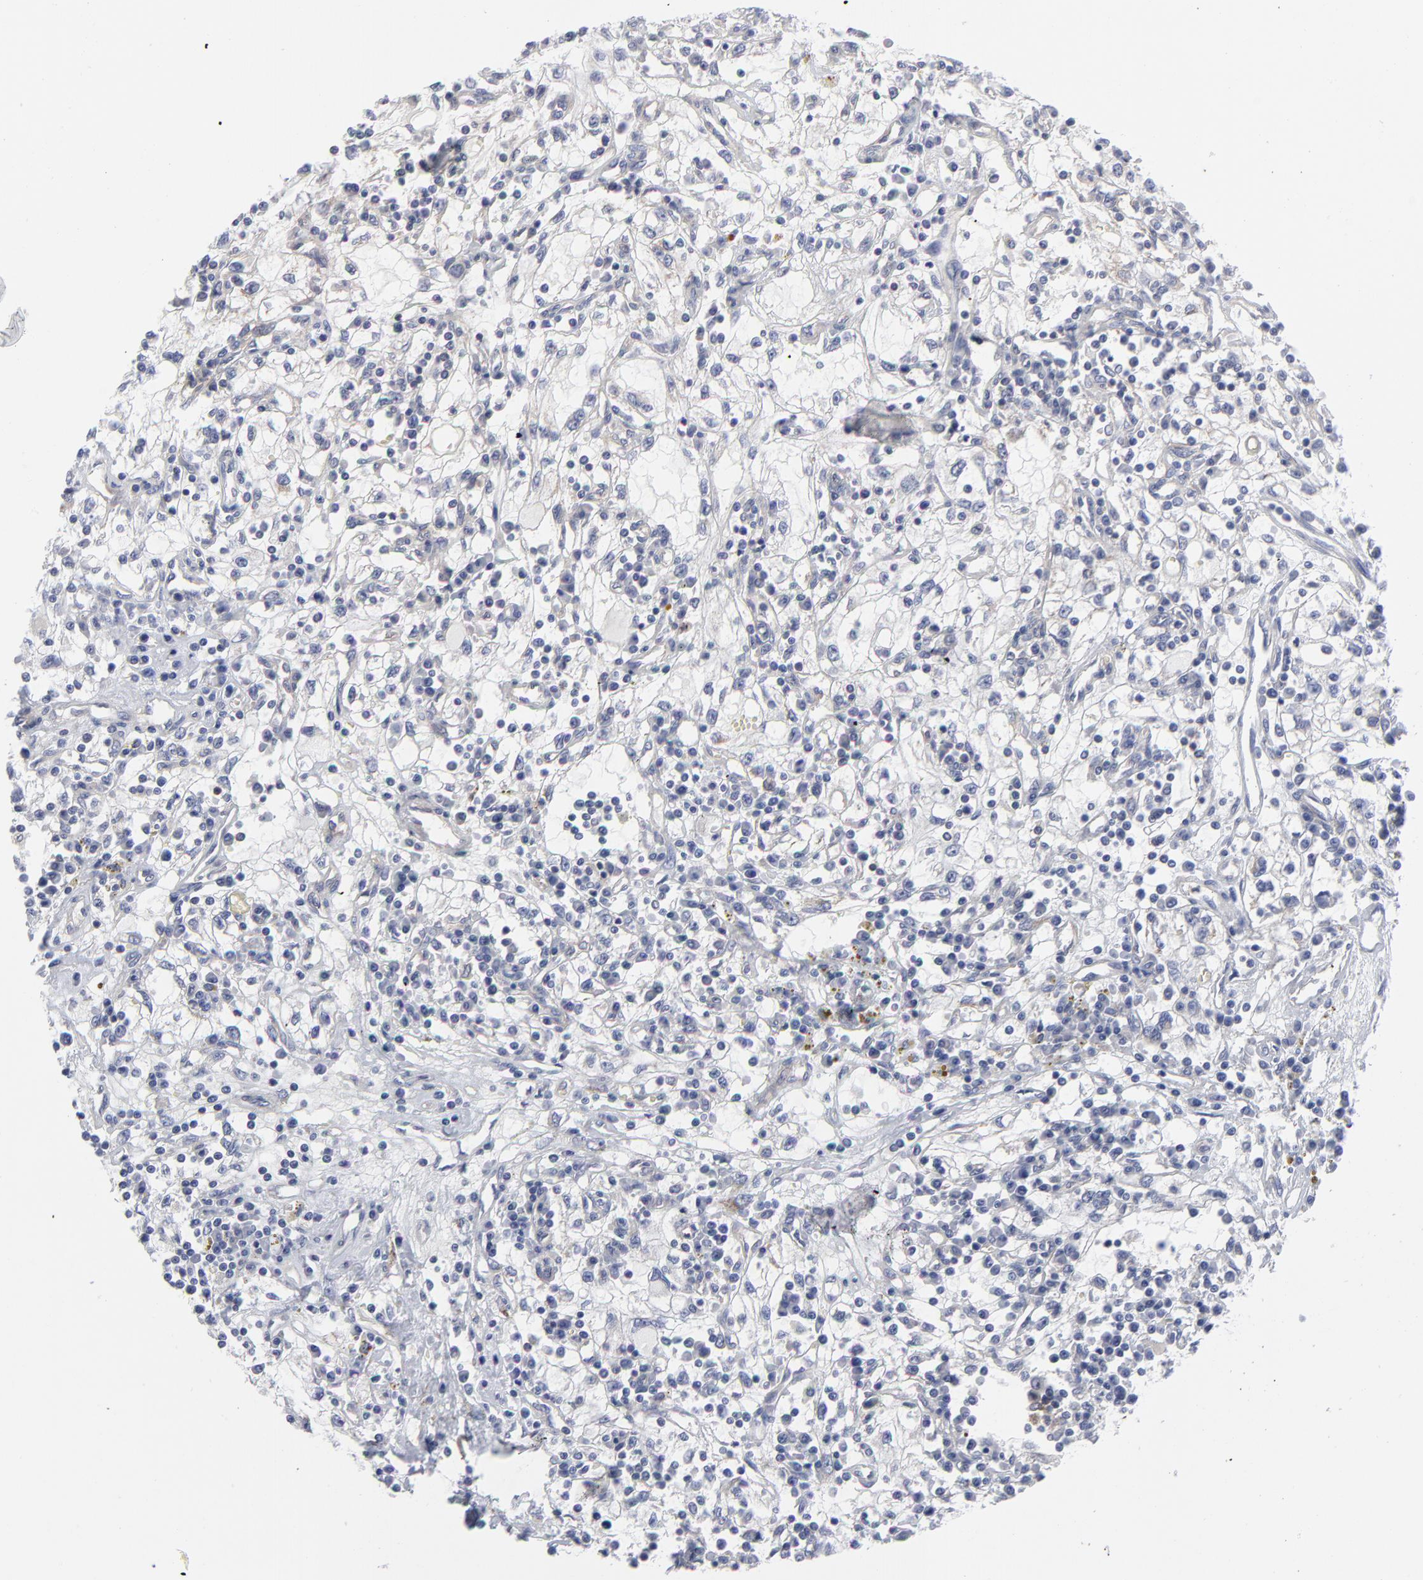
{"staining": {"intensity": "negative", "quantity": "none", "location": "none"}, "tissue": "renal cancer", "cell_type": "Tumor cells", "image_type": "cancer", "snomed": [{"axis": "morphology", "description": "Adenocarcinoma, NOS"}, {"axis": "topography", "description": "Kidney"}], "caption": "Tumor cells are negative for brown protein staining in adenocarcinoma (renal). (Stains: DAB (3,3'-diaminobenzidine) immunohistochemistry (IHC) with hematoxylin counter stain, Microscopy: brightfield microscopy at high magnification).", "gene": "NFKBIA", "patient": {"sex": "male", "age": 82}}